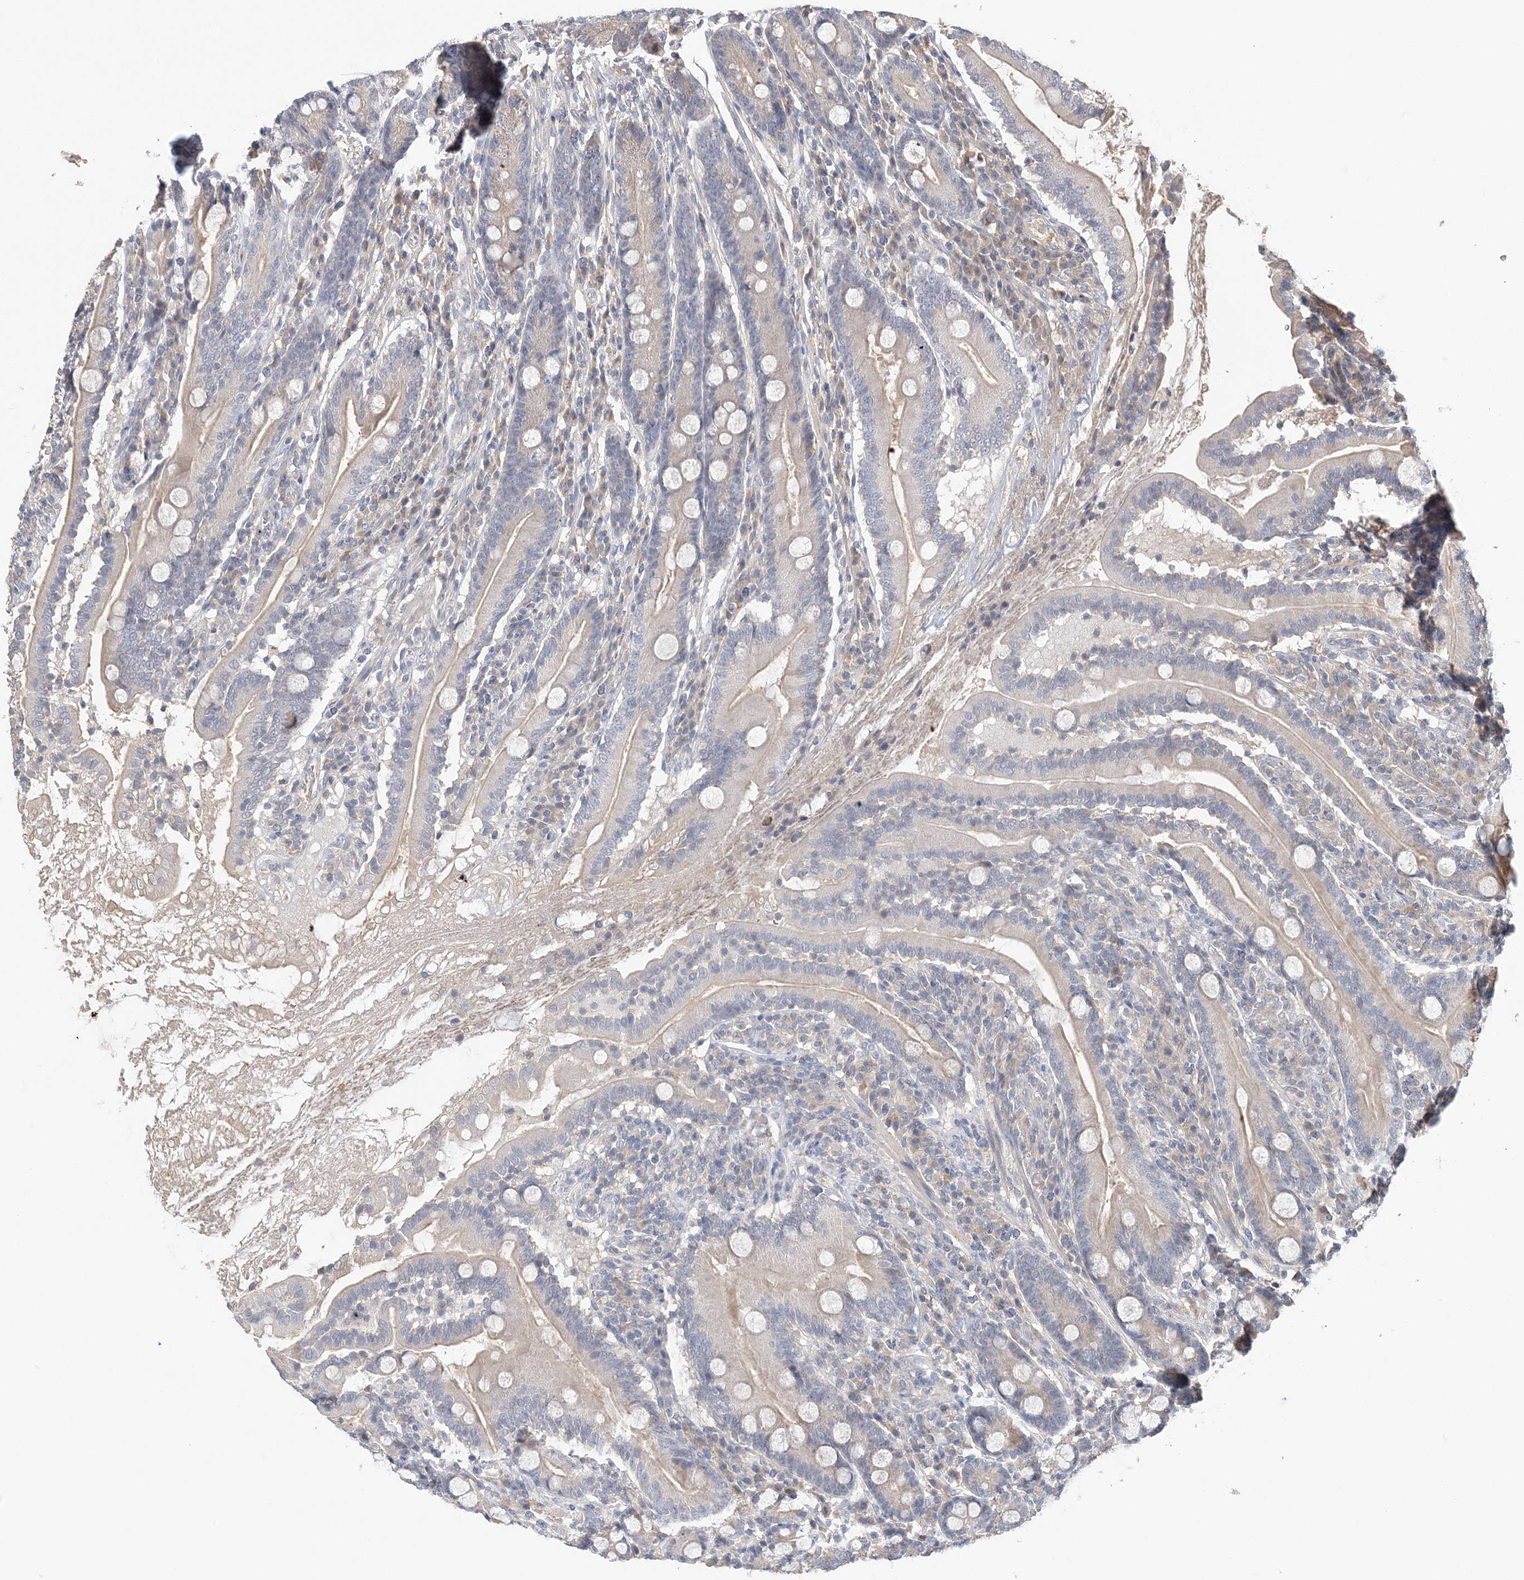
{"staining": {"intensity": "negative", "quantity": "none", "location": "none"}, "tissue": "duodenum", "cell_type": "Glandular cells", "image_type": "normal", "snomed": [{"axis": "morphology", "description": "Normal tissue, NOS"}, {"axis": "topography", "description": "Duodenum"}], "caption": "IHC micrograph of unremarkable human duodenum stained for a protein (brown), which shows no positivity in glandular cells.", "gene": "SYCP3", "patient": {"sex": "male", "age": 35}}